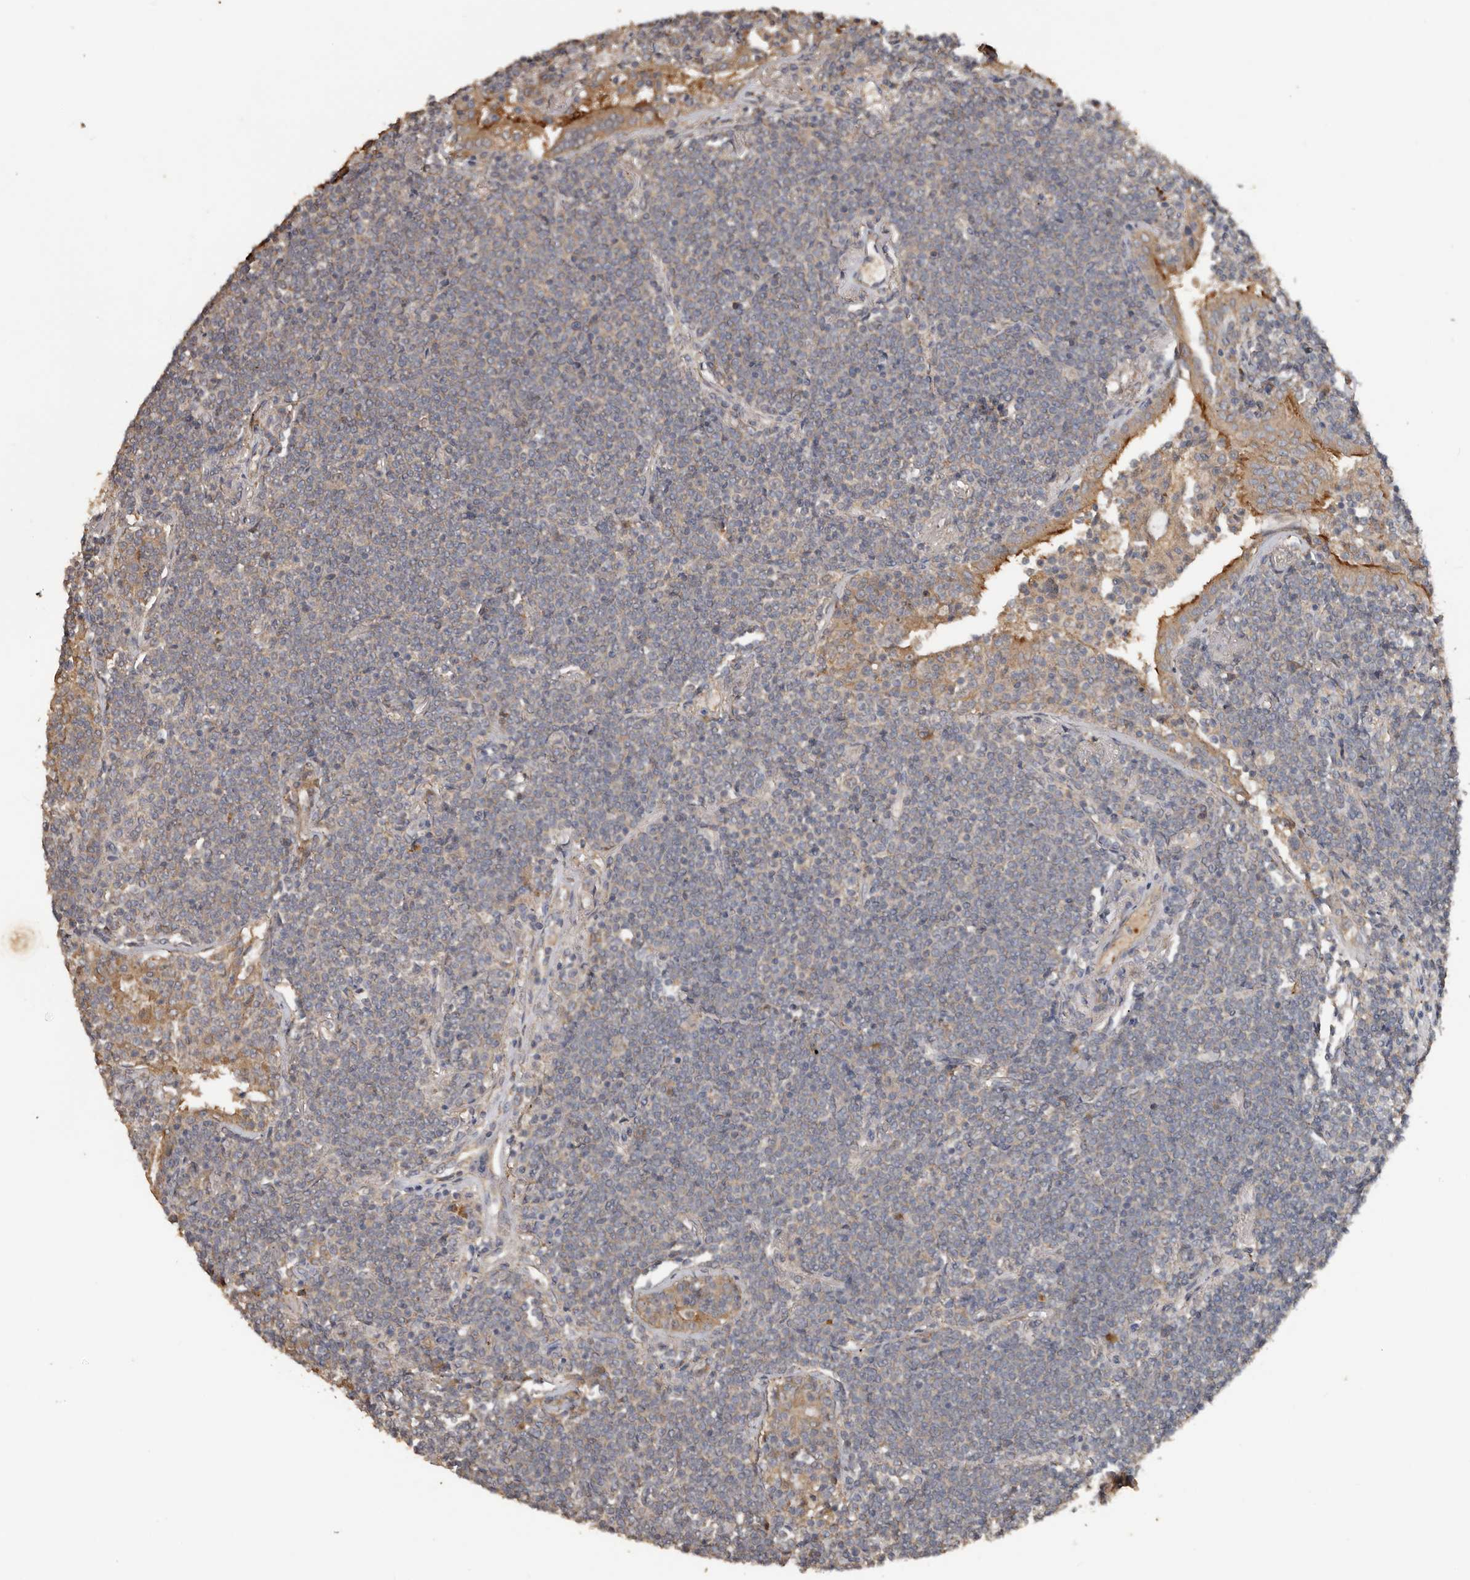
{"staining": {"intensity": "negative", "quantity": "none", "location": "none"}, "tissue": "lymphoma", "cell_type": "Tumor cells", "image_type": "cancer", "snomed": [{"axis": "morphology", "description": "Malignant lymphoma, non-Hodgkin's type, Low grade"}, {"axis": "topography", "description": "Lung"}], "caption": "Immunohistochemistry histopathology image of human lymphoma stained for a protein (brown), which reveals no expression in tumor cells.", "gene": "HYAL4", "patient": {"sex": "female", "age": 71}}